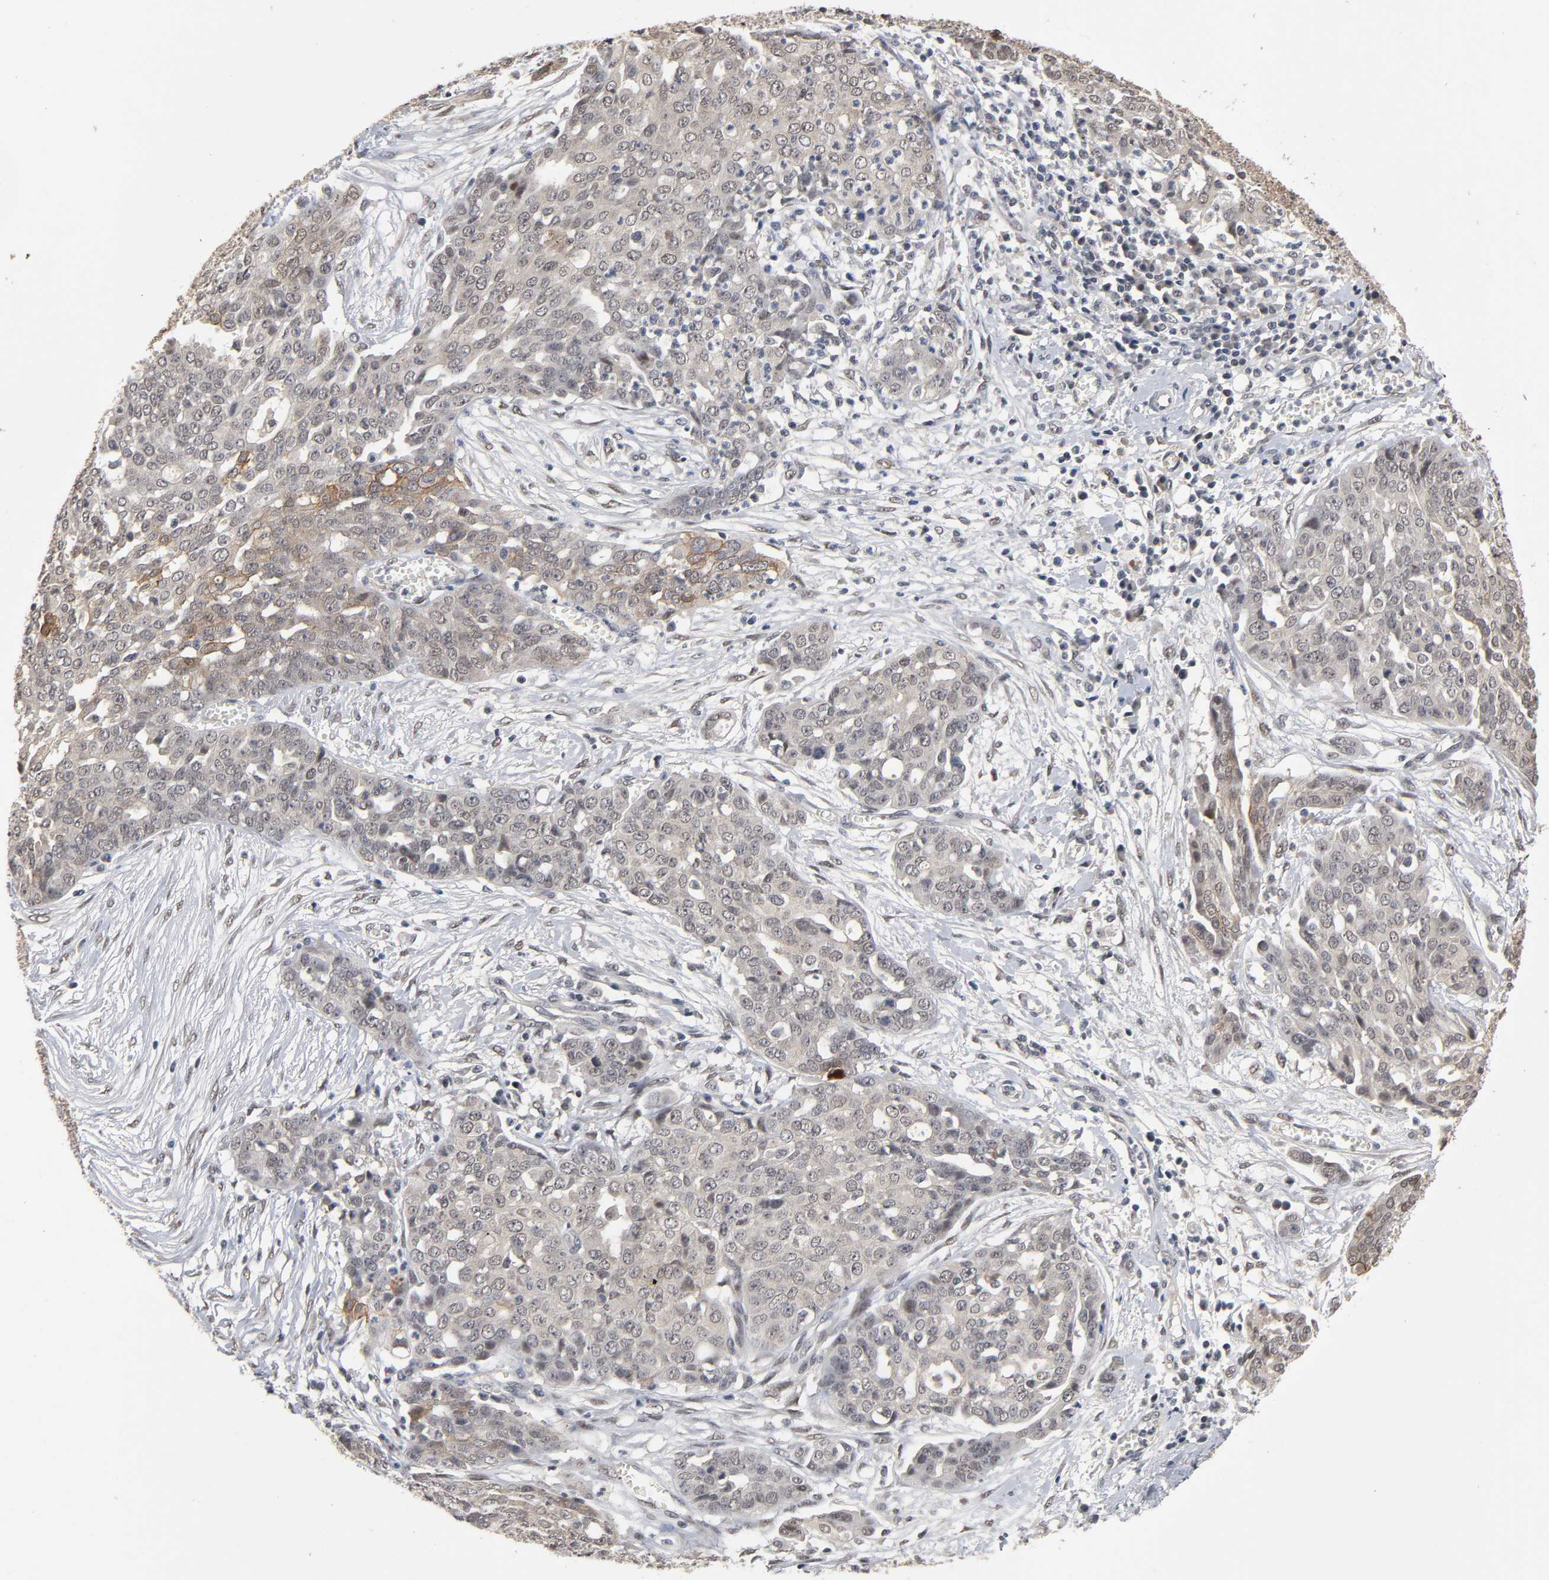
{"staining": {"intensity": "weak", "quantity": ">75%", "location": "cytoplasmic/membranous"}, "tissue": "ovarian cancer", "cell_type": "Tumor cells", "image_type": "cancer", "snomed": [{"axis": "morphology", "description": "Cystadenocarcinoma, serous, NOS"}, {"axis": "topography", "description": "Soft tissue"}, {"axis": "topography", "description": "Ovary"}], "caption": "Weak cytoplasmic/membranous staining is seen in about >75% of tumor cells in serous cystadenocarcinoma (ovarian). Immunohistochemistry (ihc) stains the protein of interest in brown and the nuclei are stained blue.", "gene": "HTR1E", "patient": {"sex": "female", "age": 57}}